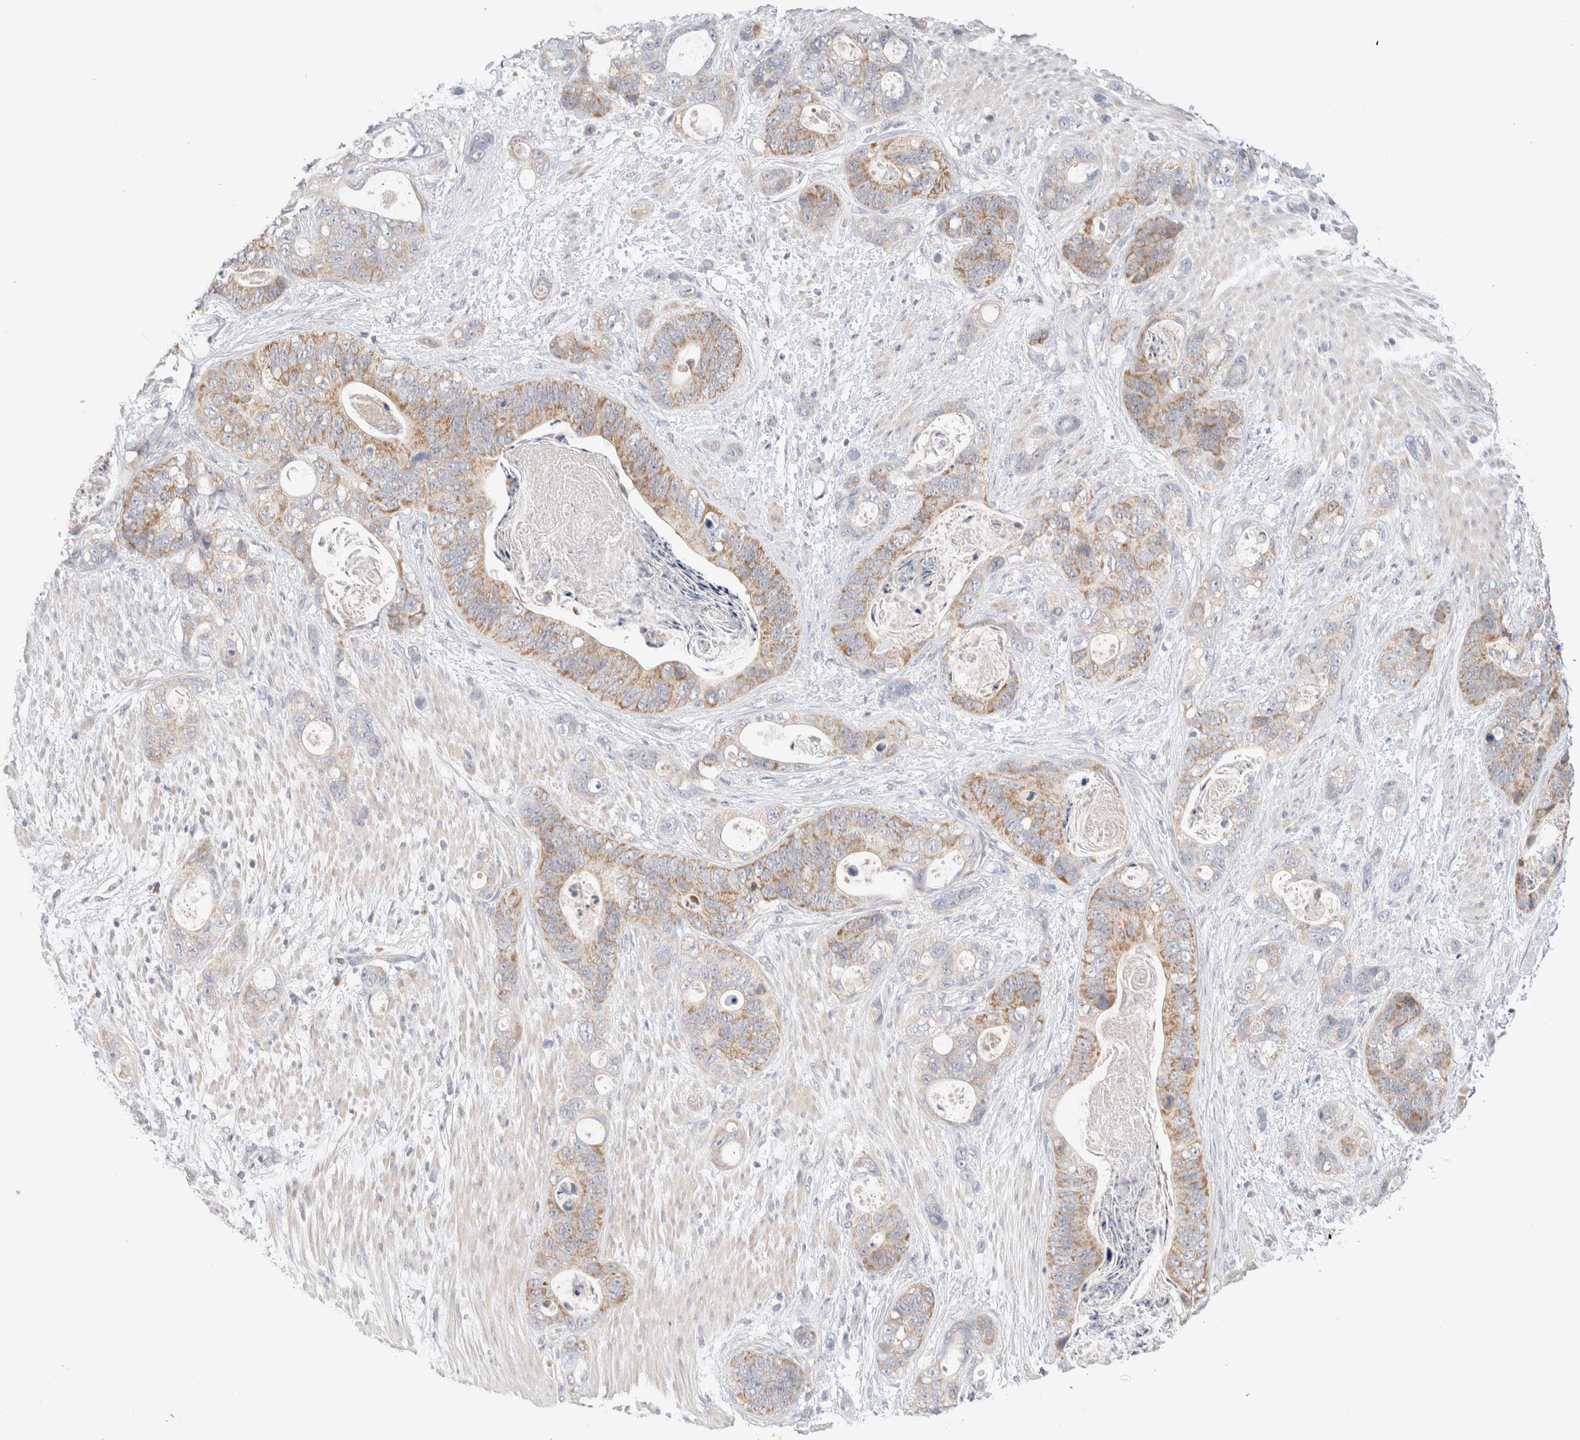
{"staining": {"intensity": "weak", "quantity": ">75%", "location": "cytoplasmic/membranous"}, "tissue": "stomach cancer", "cell_type": "Tumor cells", "image_type": "cancer", "snomed": [{"axis": "morphology", "description": "Normal tissue, NOS"}, {"axis": "morphology", "description": "Adenocarcinoma, NOS"}, {"axis": "topography", "description": "Stomach"}], "caption": "Human adenocarcinoma (stomach) stained with a brown dye exhibits weak cytoplasmic/membranous positive staining in about >75% of tumor cells.", "gene": "MRM3", "patient": {"sex": "female", "age": 89}}